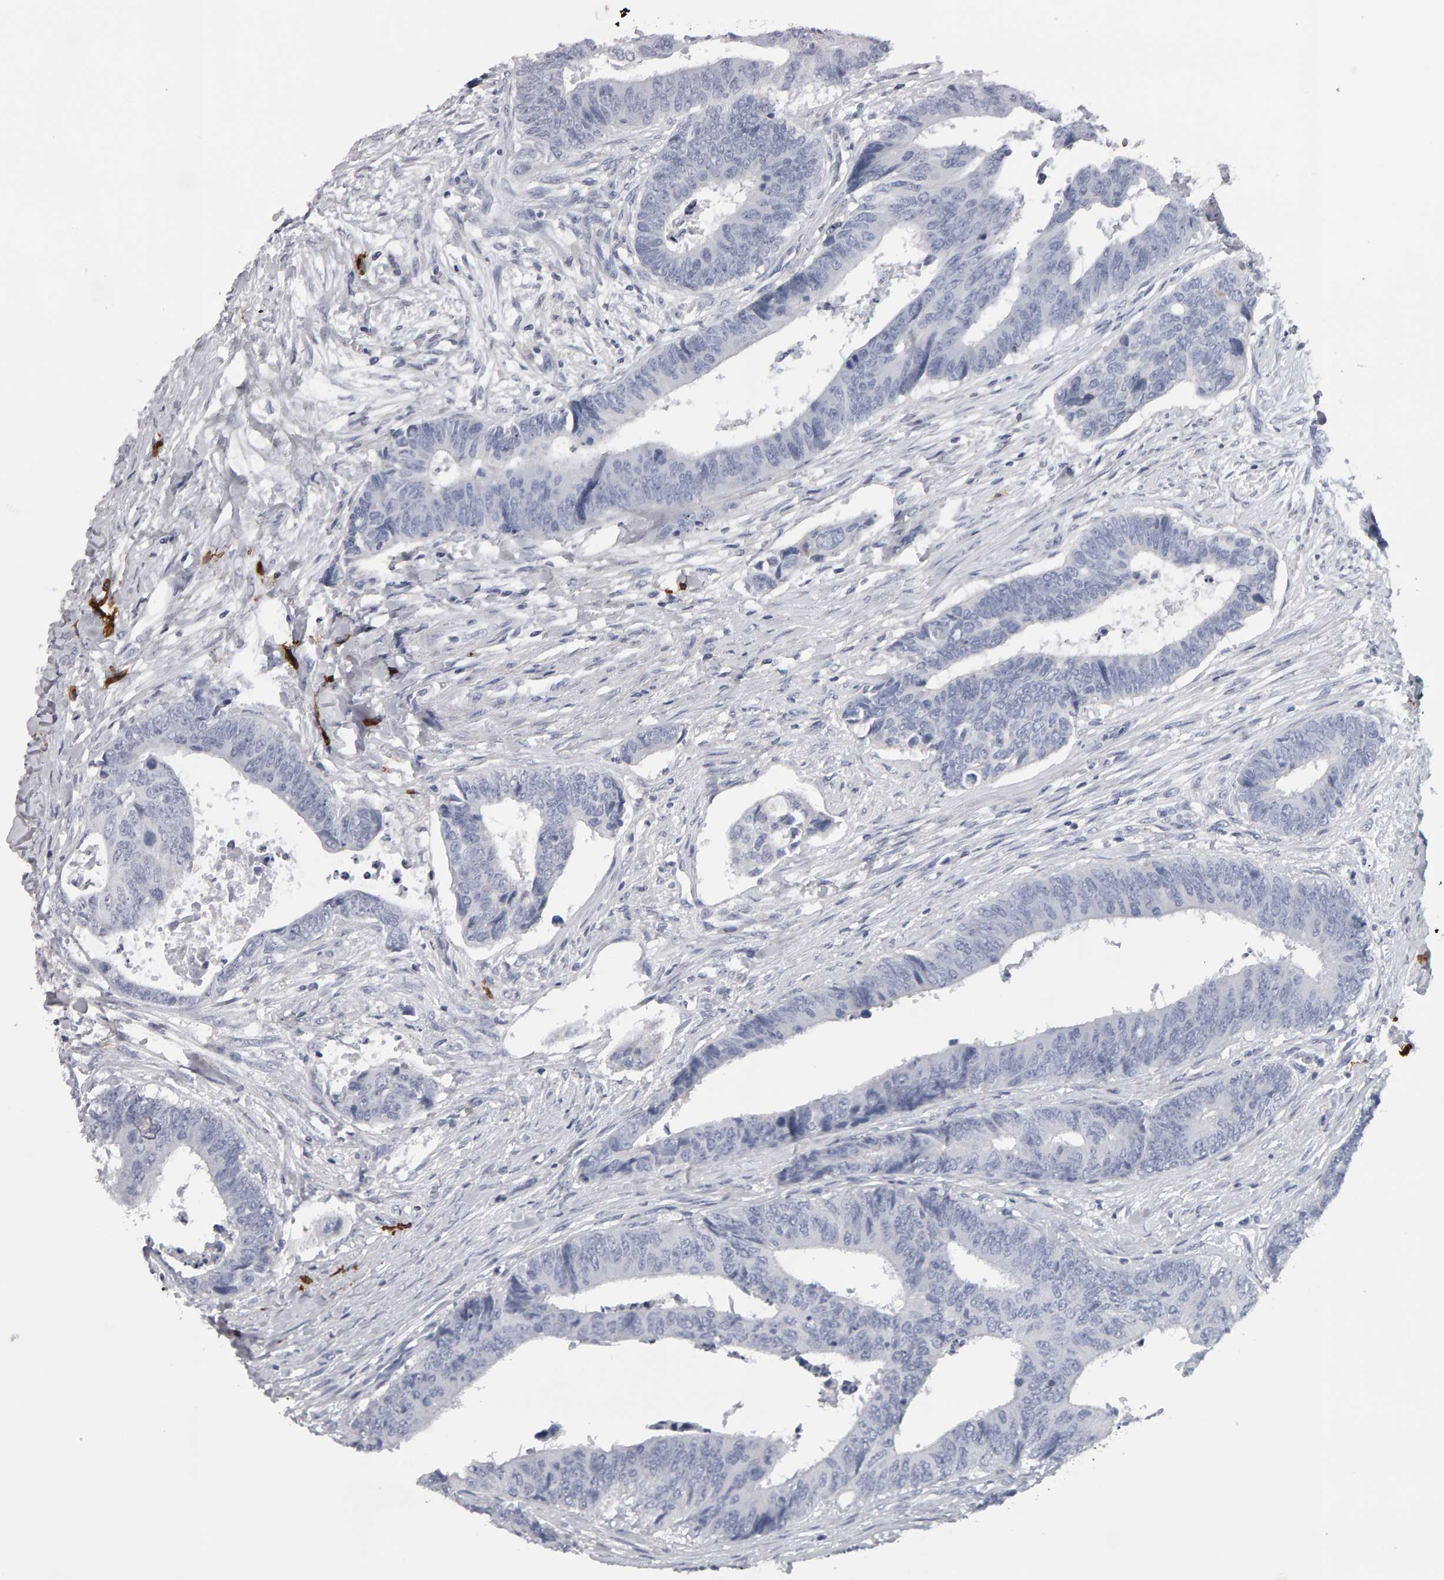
{"staining": {"intensity": "negative", "quantity": "none", "location": "none"}, "tissue": "colorectal cancer", "cell_type": "Tumor cells", "image_type": "cancer", "snomed": [{"axis": "morphology", "description": "Adenocarcinoma, NOS"}, {"axis": "topography", "description": "Rectum"}], "caption": "An immunohistochemistry image of colorectal cancer is shown. There is no staining in tumor cells of colorectal cancer.", "gene": "CD38", "patient": {"sex": "male", "age": 84}}